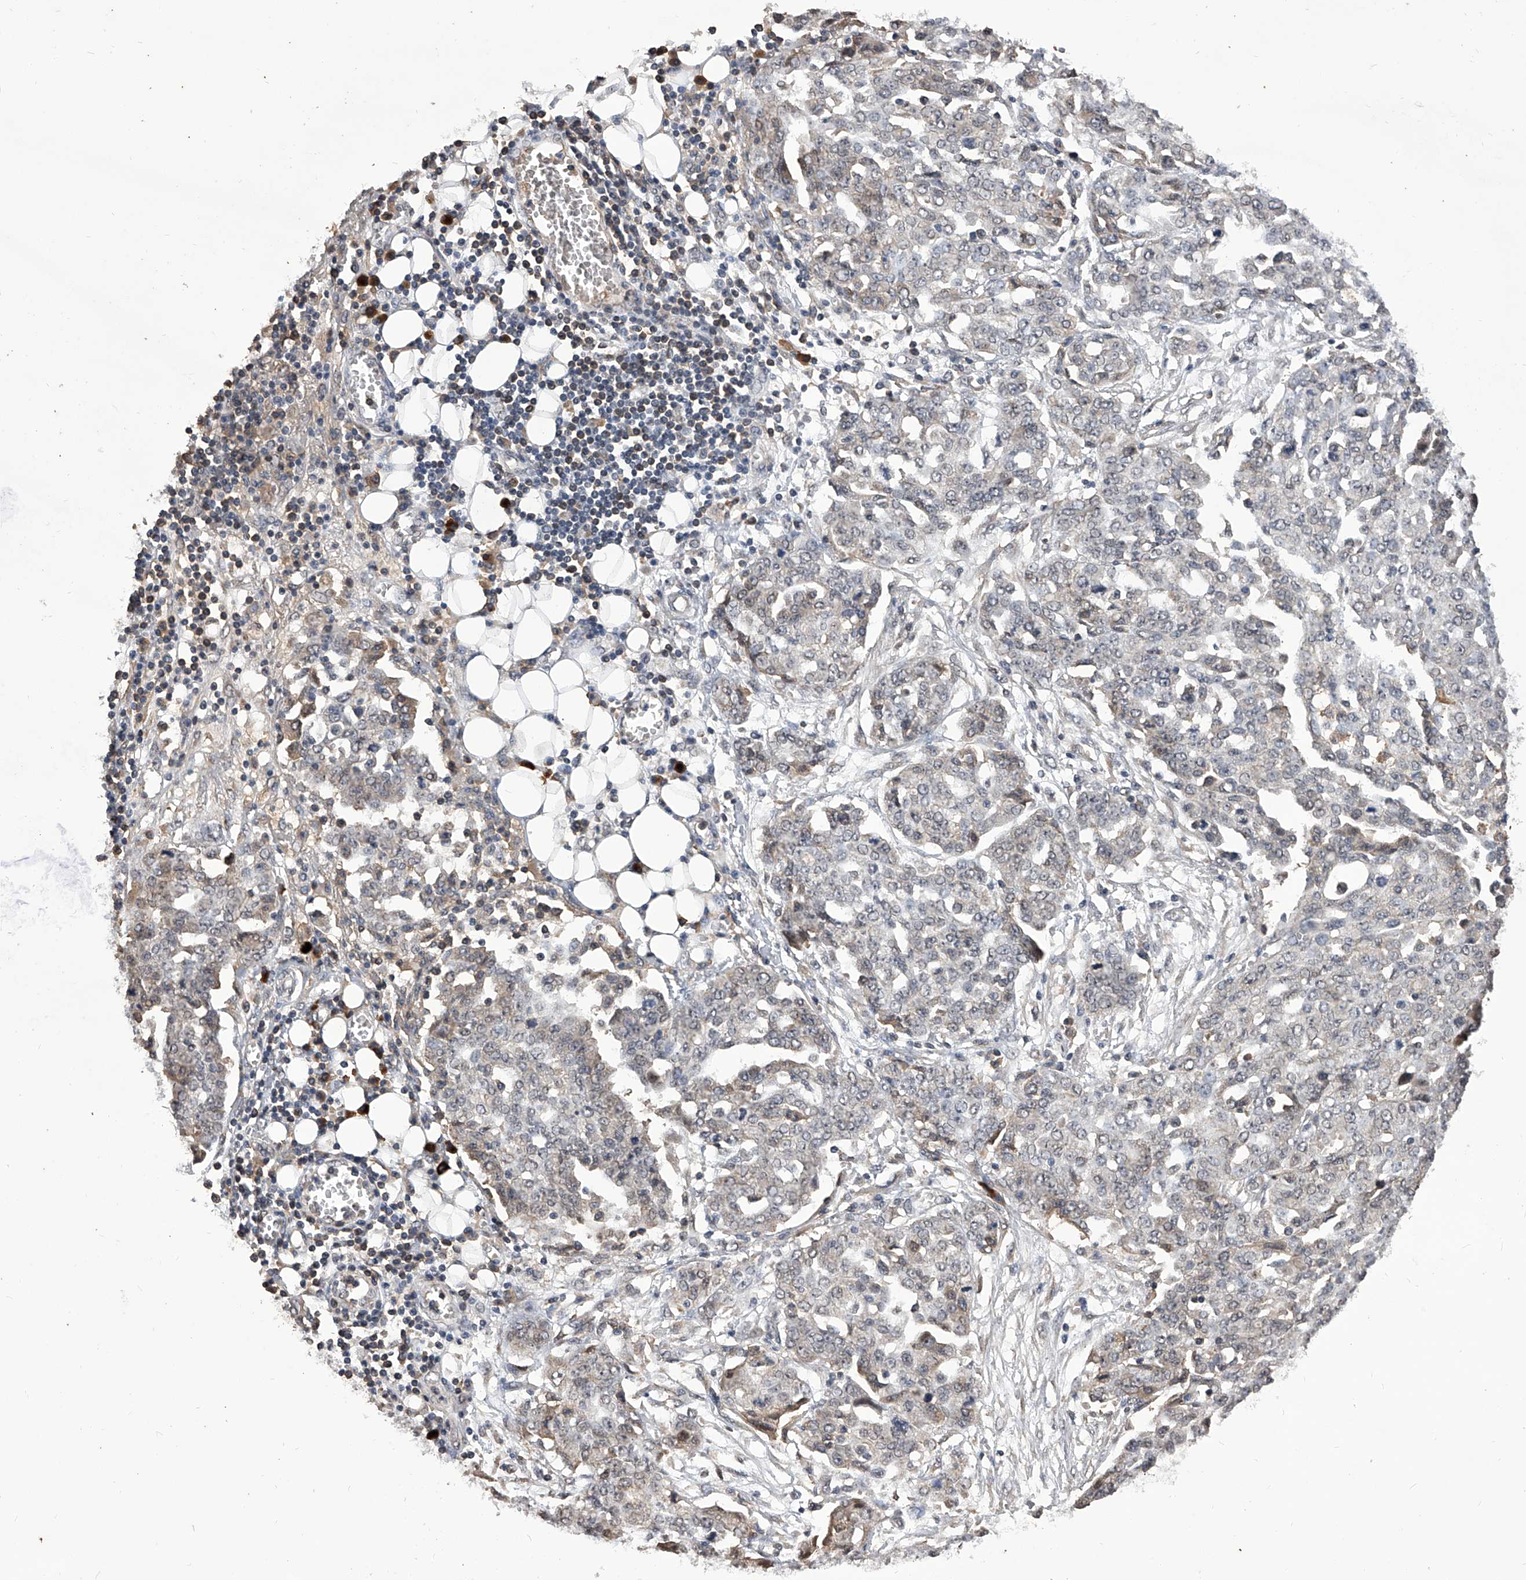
{"staining": {"intensity": "weak", "quantity": "<25%", "location": "cytoplasmic/membranous"}, "tissue": "ovarian cancer", "cell_type": "Tumor cells", "image_type": "cancer", "snomed": [{"axis": "morphology", "description": "Cystadenocarcinoma, serous, NOS"}, {"axis": "topography", "description": "Soft tissue"}, {"axis": "topography", "description": "Ovary"}], "caption": "This micrograph is of ovarian serous cystadenocarcinoma stained with IHC to label a protein in brown with the nuclei are counter-stained blue. There is no staining in tumor cells. Brightfield microscopy of immunohistochemistry stained with DAB (brown) and hematoxylin (blue), captured at high magnification.", "gene": "CFAP410", "patient": {"sex": "female", "age": 57}}